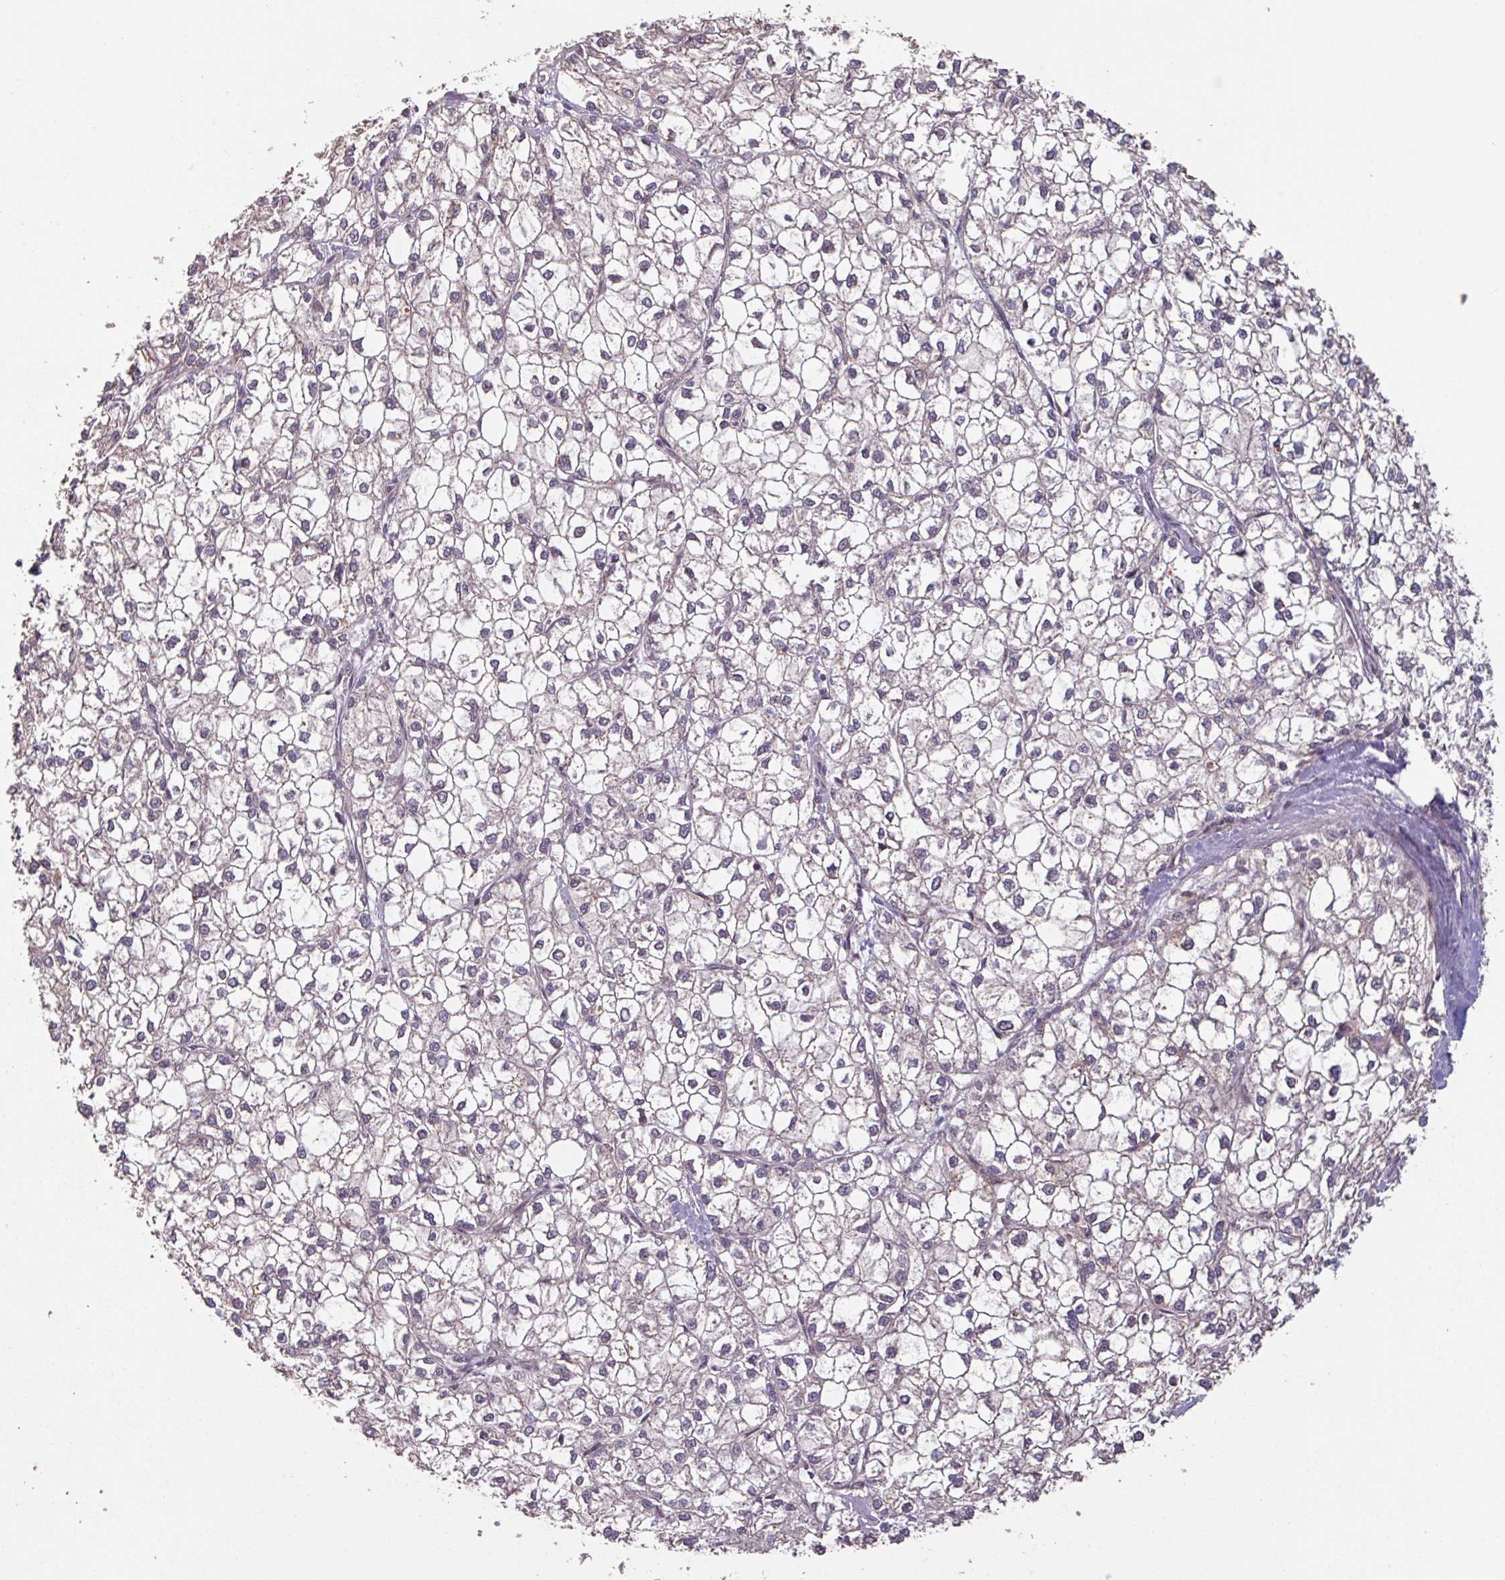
{"staining": {"intensity": "negative", "quantity": "none", "location": "none"}, "tissue": "liver cancer", "cell_type": "Tumor cells", "image_type": "cancer", "snomed": [{"axis": "morphology", "description": "Carcinoma, Hepatocellular, NOS"}, {"axis": "topography", "description": "Liver"}], "caption": "DAB immunohistochemical staining of human liver hepatocellular carcinoma demonstrates no significant positivity in tumor cells.", "gene": "TMEM88", "patient": {"sex": "female", "age": 43}}